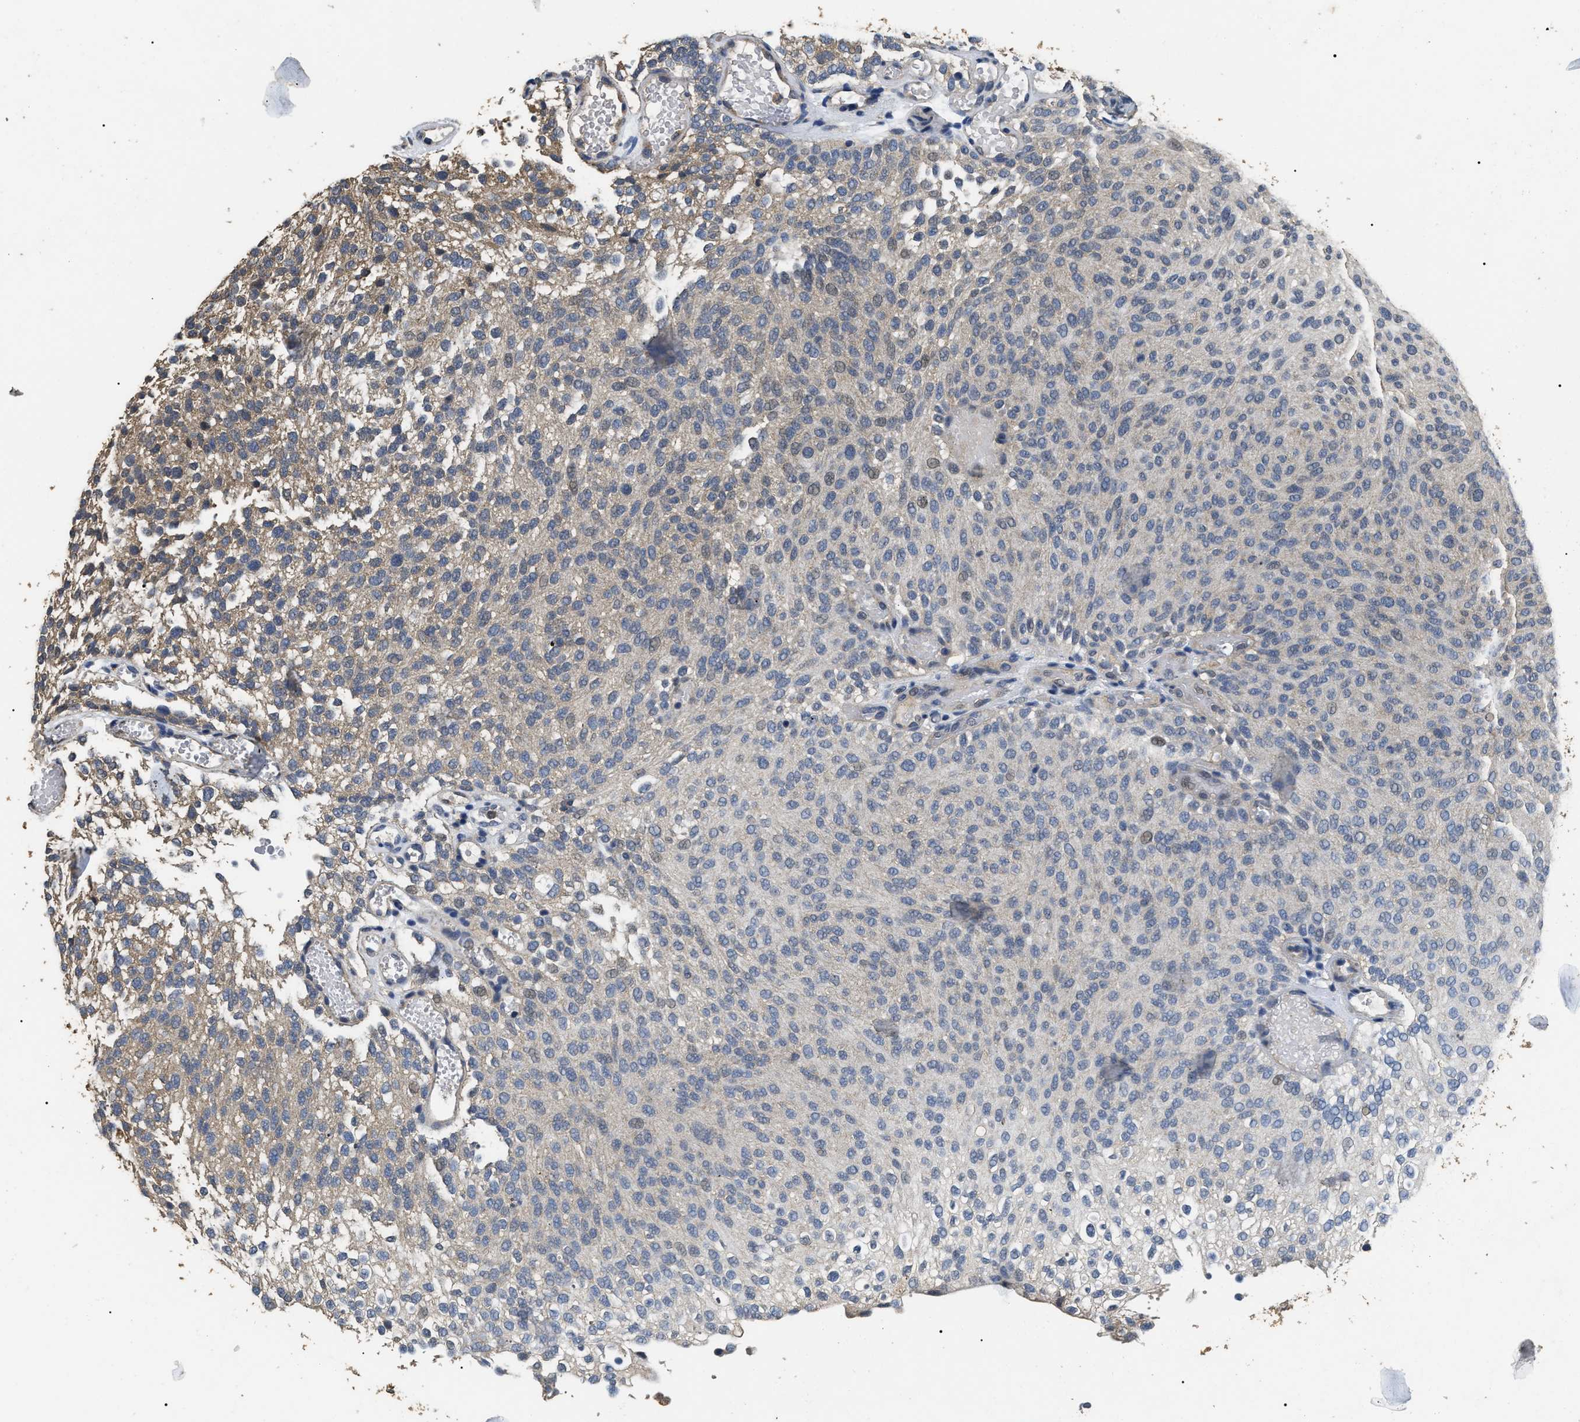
{"staining": {"intensity": "weak", "quantity": "<25%", "location": "cytoplasmic/membranous,nuclear"}, "tissue": "urothelial cancer", "cell_type": "Tumor cells", "image_type": "cancer", "snomed": [{"axis": "morphology", "description": "Urothelial carcinoma, Low grade"}, {"axis": "topography", "description": "Urinary bladder"}], "caption": "This is an IHC histopathology image of human low-grade urothelial carcinoma. There is no expression in tumor cells.", "gene": "PSMD8", "patient": {"sex": "male", "age": 78}}